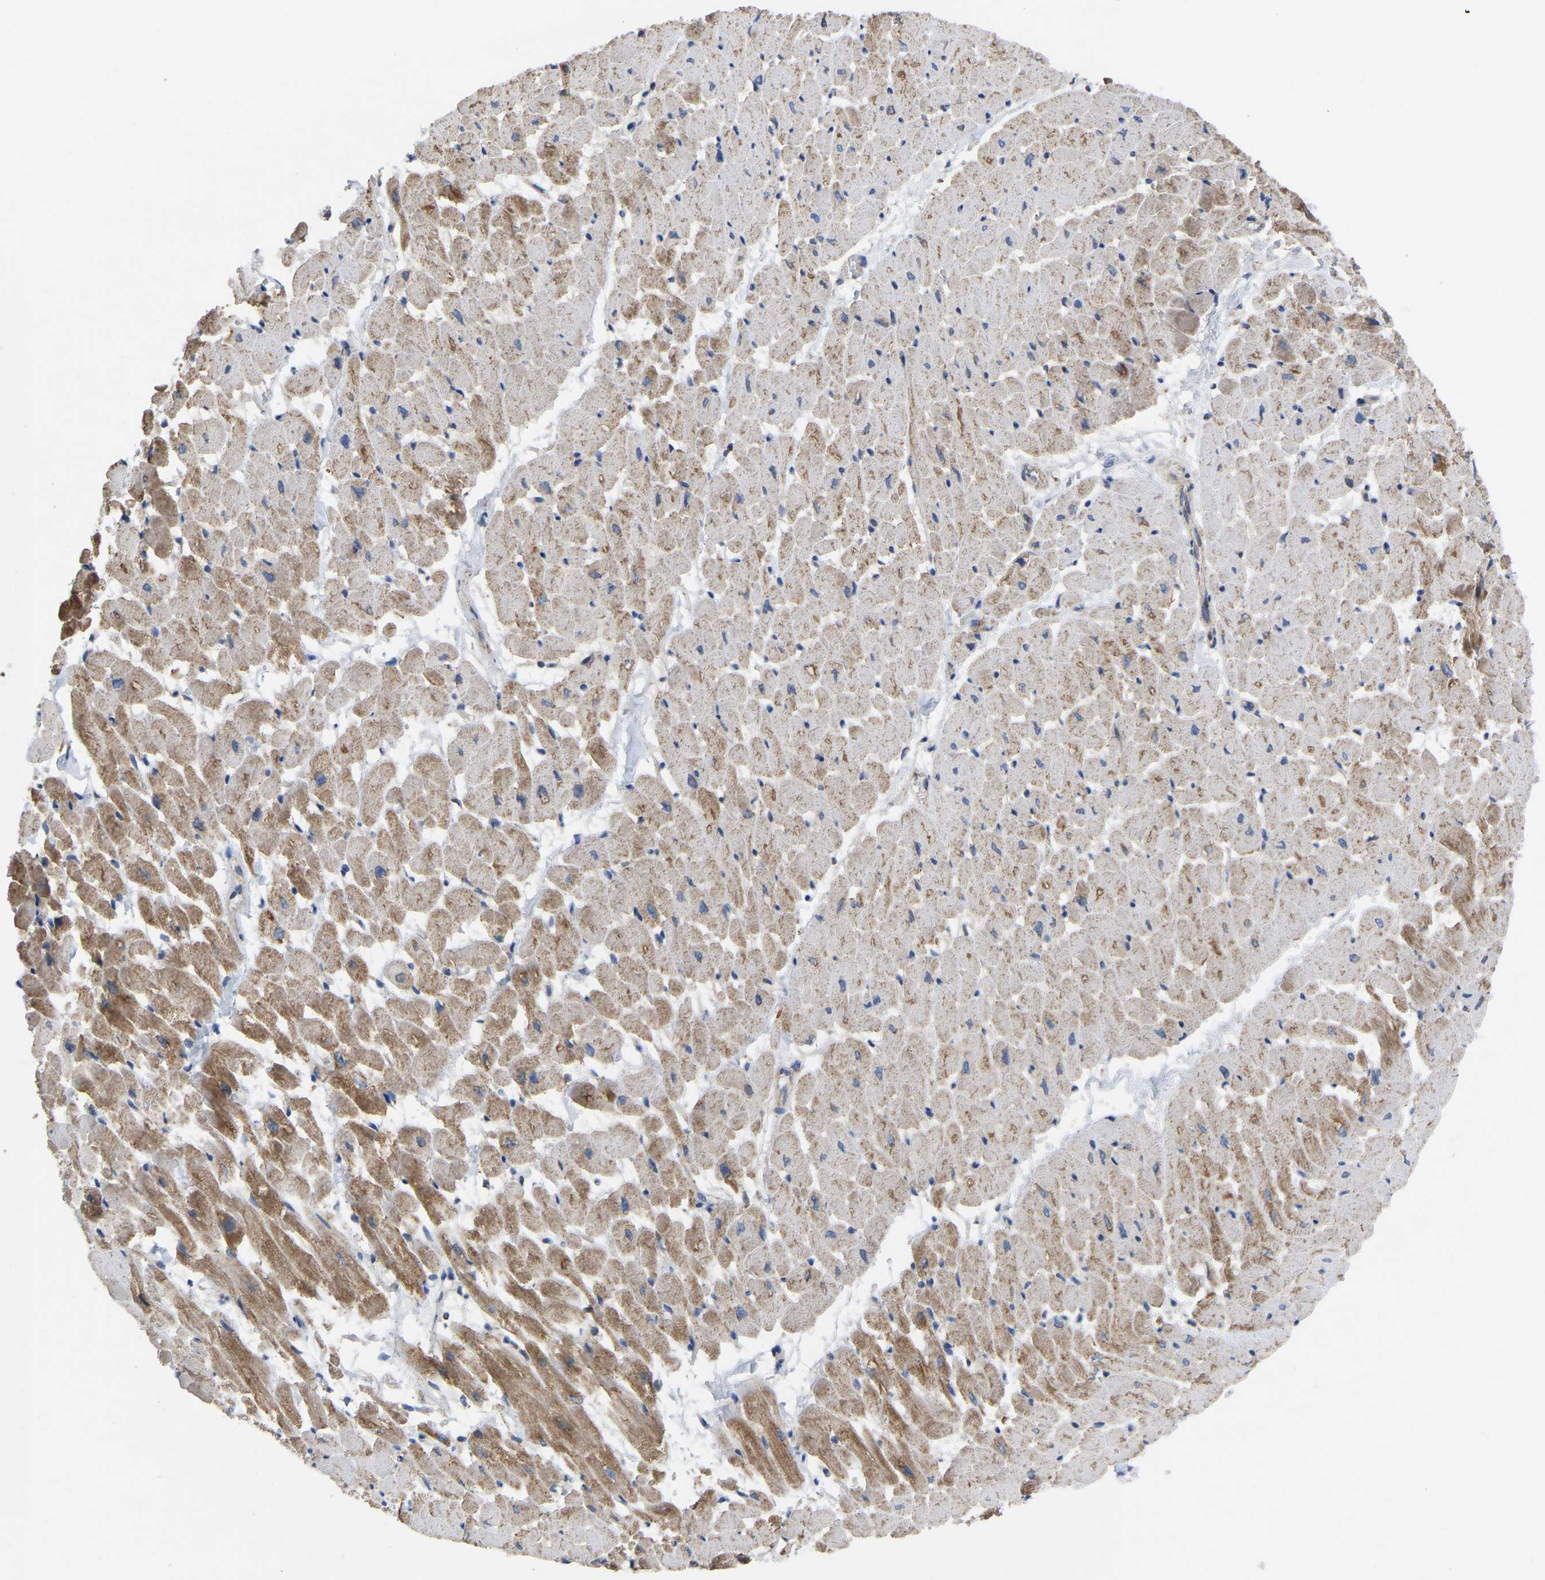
{"staining": {"intensity": "moderate", "quantity": ">75%", "location": "cytoplasmic/membranous"}, "tissue": "heart muscle", "cell_type": "Cardiomyocytes", "image_type": "normal", "snomed": [{"axis": "morphology", "description": "Normal tissue, NOS"}, {"axis": "topography", "description": "Heart"}], "caption": "DAB (3,3'-diaminobenzidine) immunohistochemical staining of unremarkable human heart muscle shows moderate cytoplasmic/membranous protein expression in about >75% of cardiomyocytes.", "gene": "BCL10", "patient": {"sex": "male", "age": 45}}